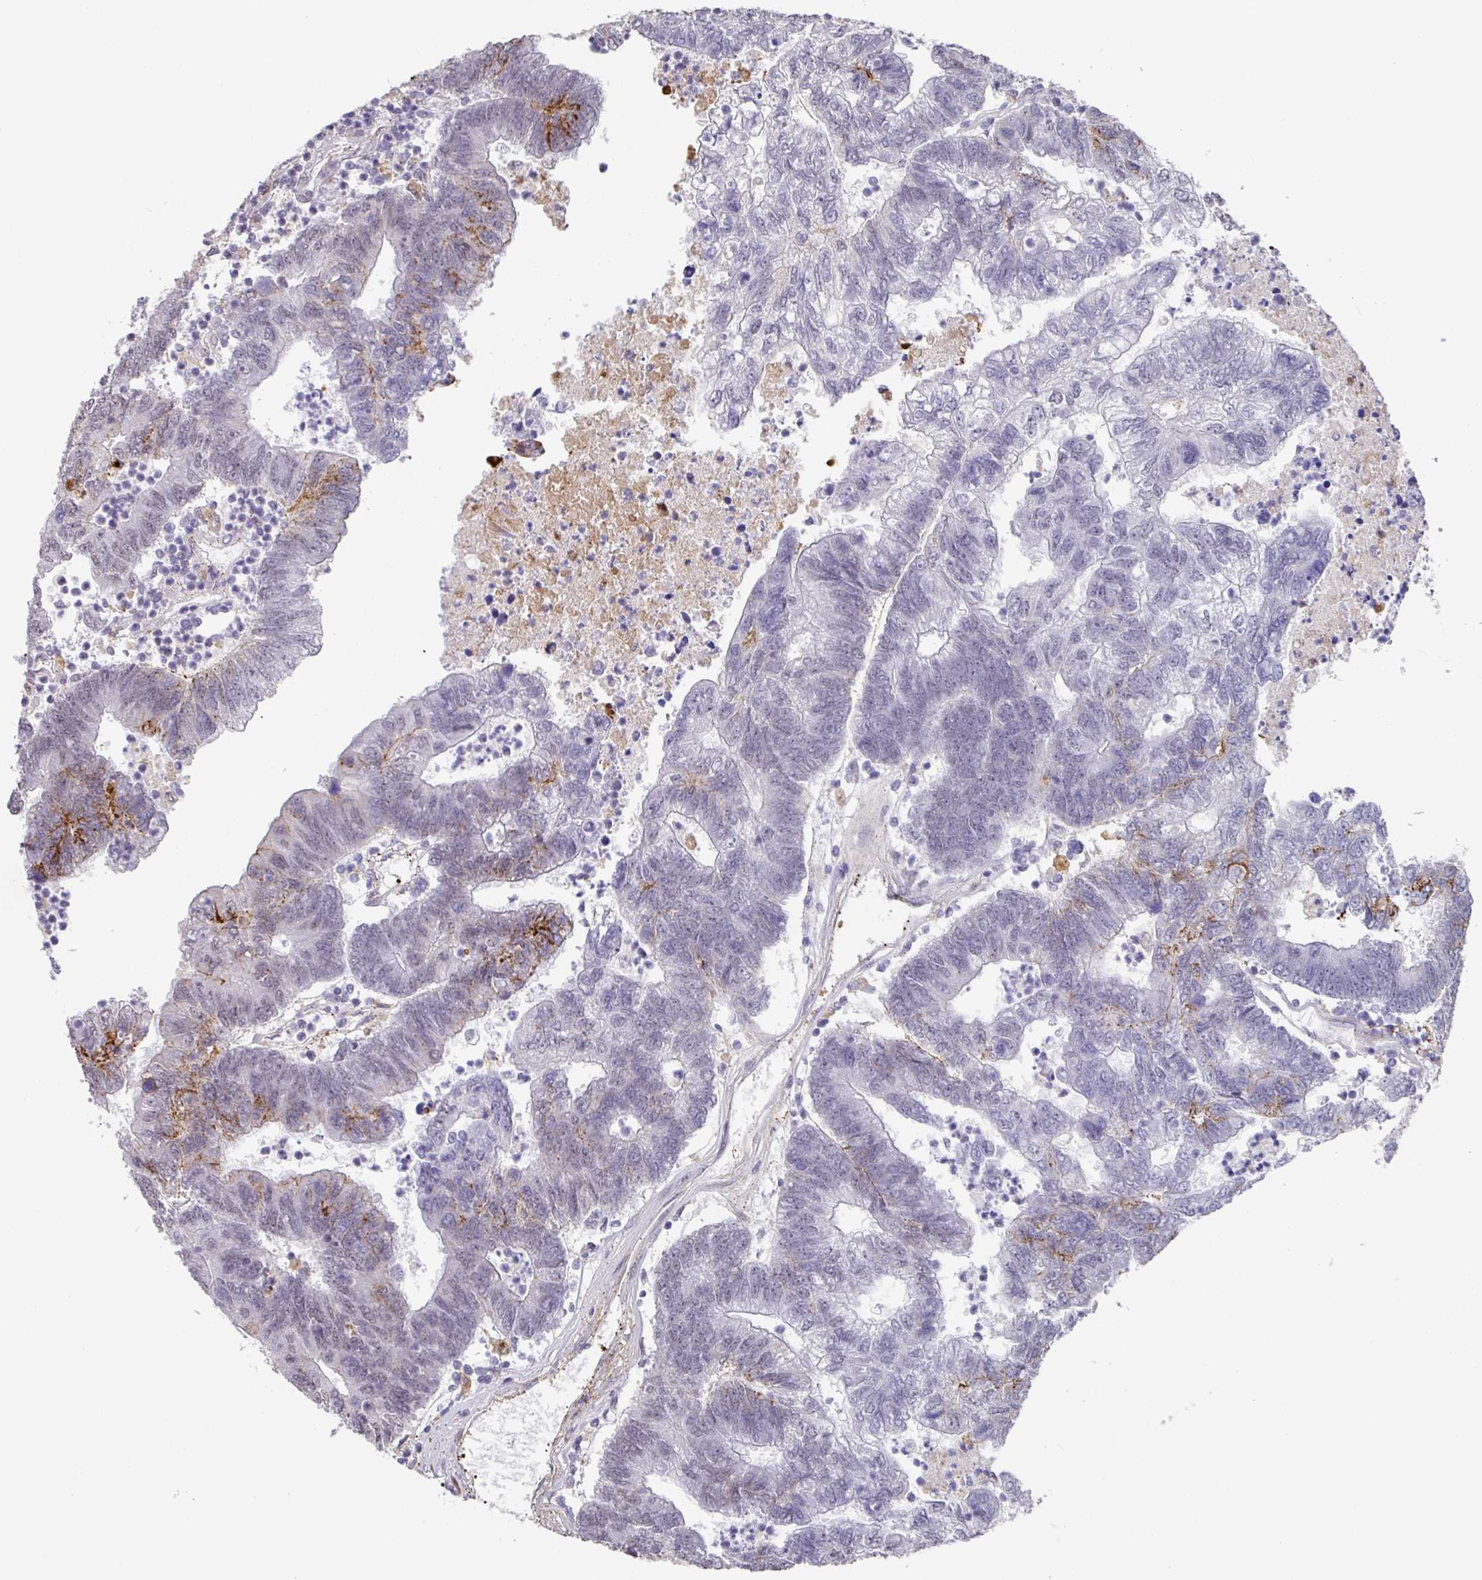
{"staining": {"intensity": "negative", "quantity": "none", "location": "none"}, "tissue": "colorectal cancer", "cell_type": "Tumor cells", "image_type": "cancer", "snomed": [{"axis": "morphology", "description": "Adenocarcinoma, NOS"}, {"axis": "topography", "description": "Colon"}], "caption": "High power microscopy image of an immunohistochemistry (IHC) photomicrograph of colorectal cancer, revealing no significant staining in tumor cells.", "gene": "C1QB", "patient": {"sex": "female", "age": 48}}